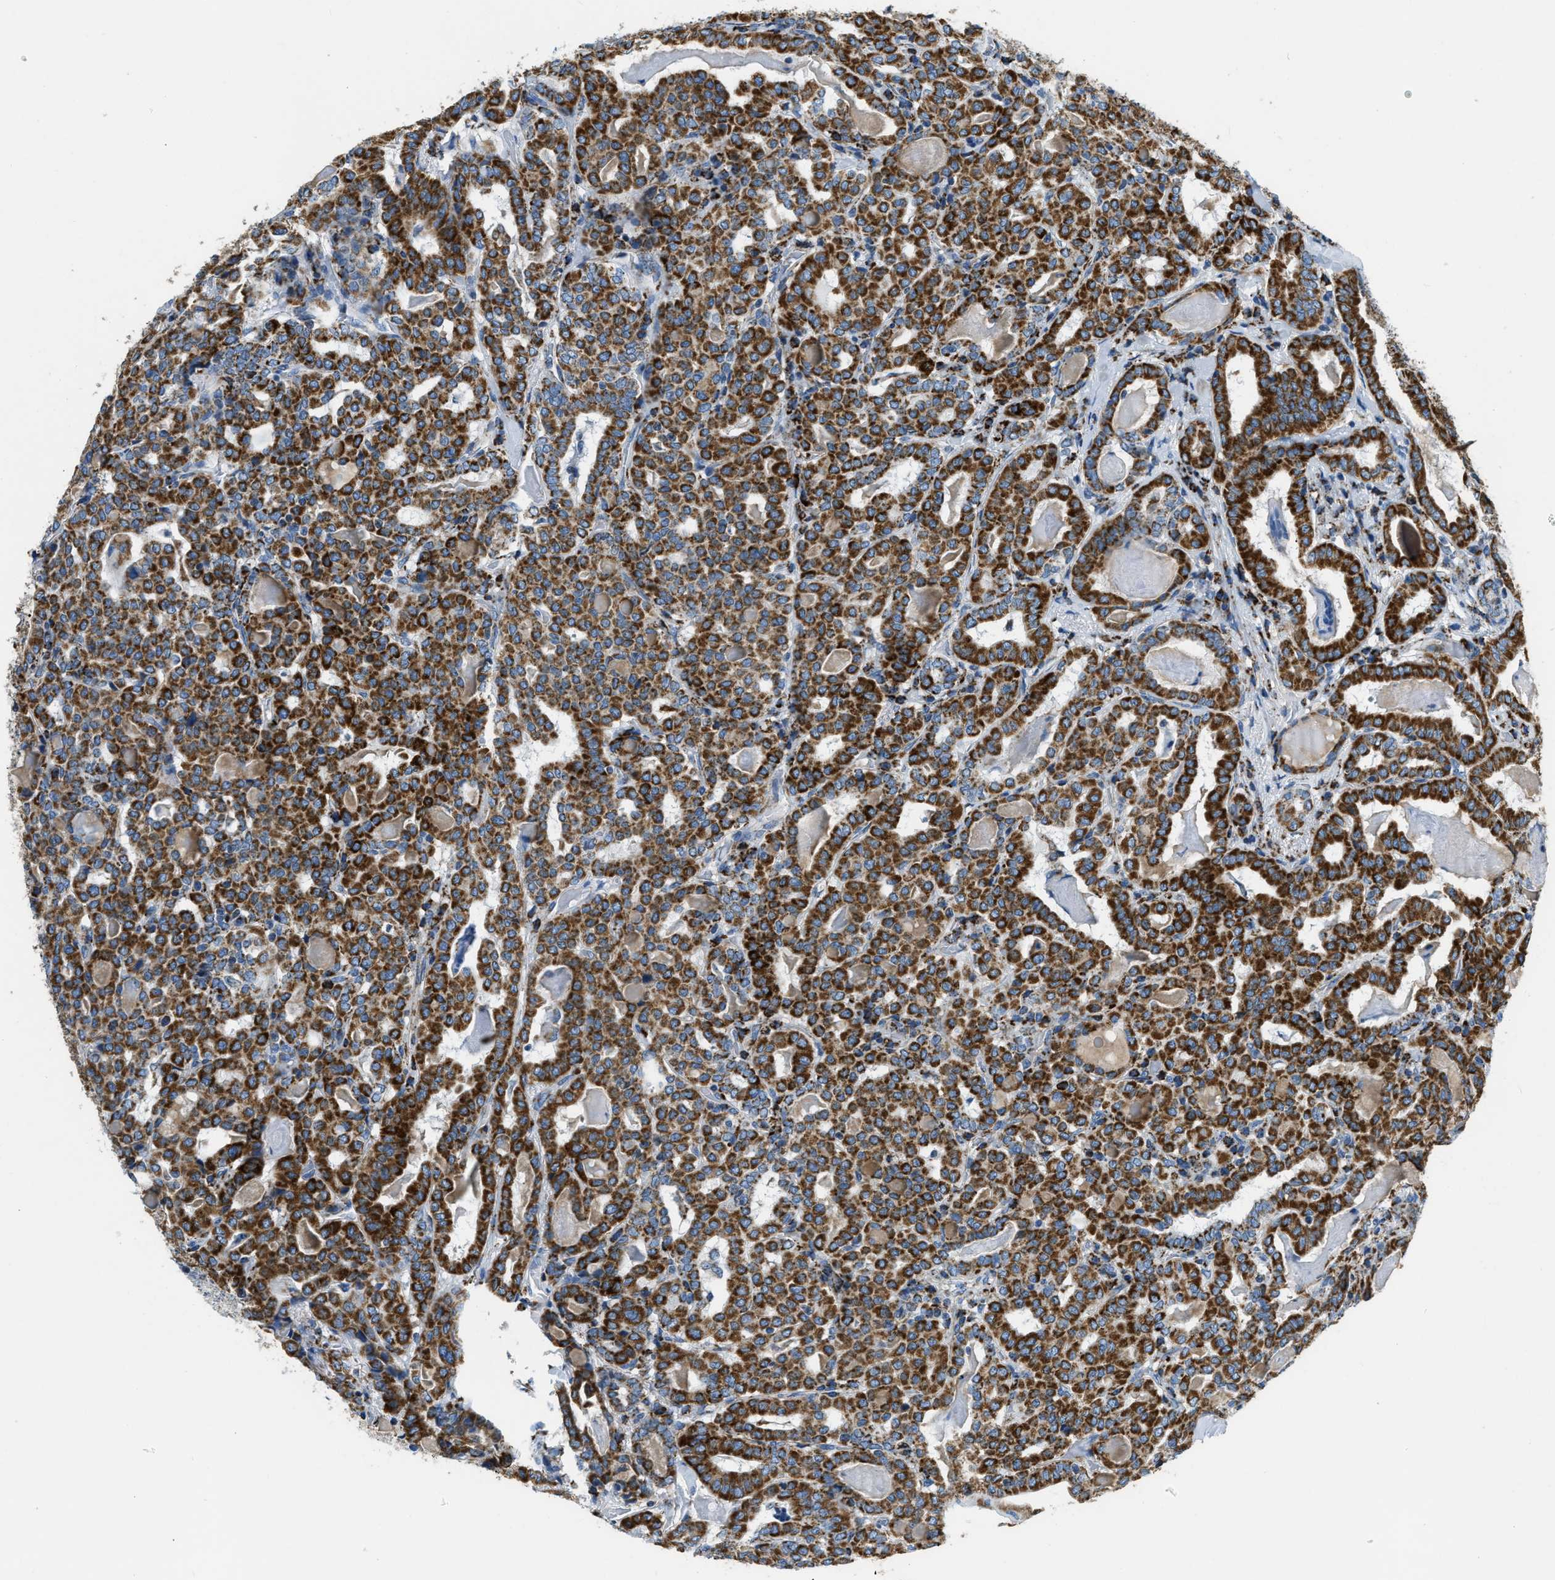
{"staining": {"intensity": "strong", "quantity": ">75%", "location": "cytoplasmic/membranous"}, "tissue": "thyroid cancer", "cell_type": "Tumor cells", "image_type": "cancer", "snomed": [{"axis": "morphology", "description": "Papillary adenocarcinoma, NOS"}, {"axis": "topography", "description": "Thyroid gland"}], "caption": "This photomicrograph demonstrates immunohistochemistry (IHC) staining of human thyroid papillary adenocarcinoma, with high strong cytoplasmic/membranous expression in about >75% of tumor cells.", "gene": "ACADVL", "patient": {"sex": "female", "age": 42}}